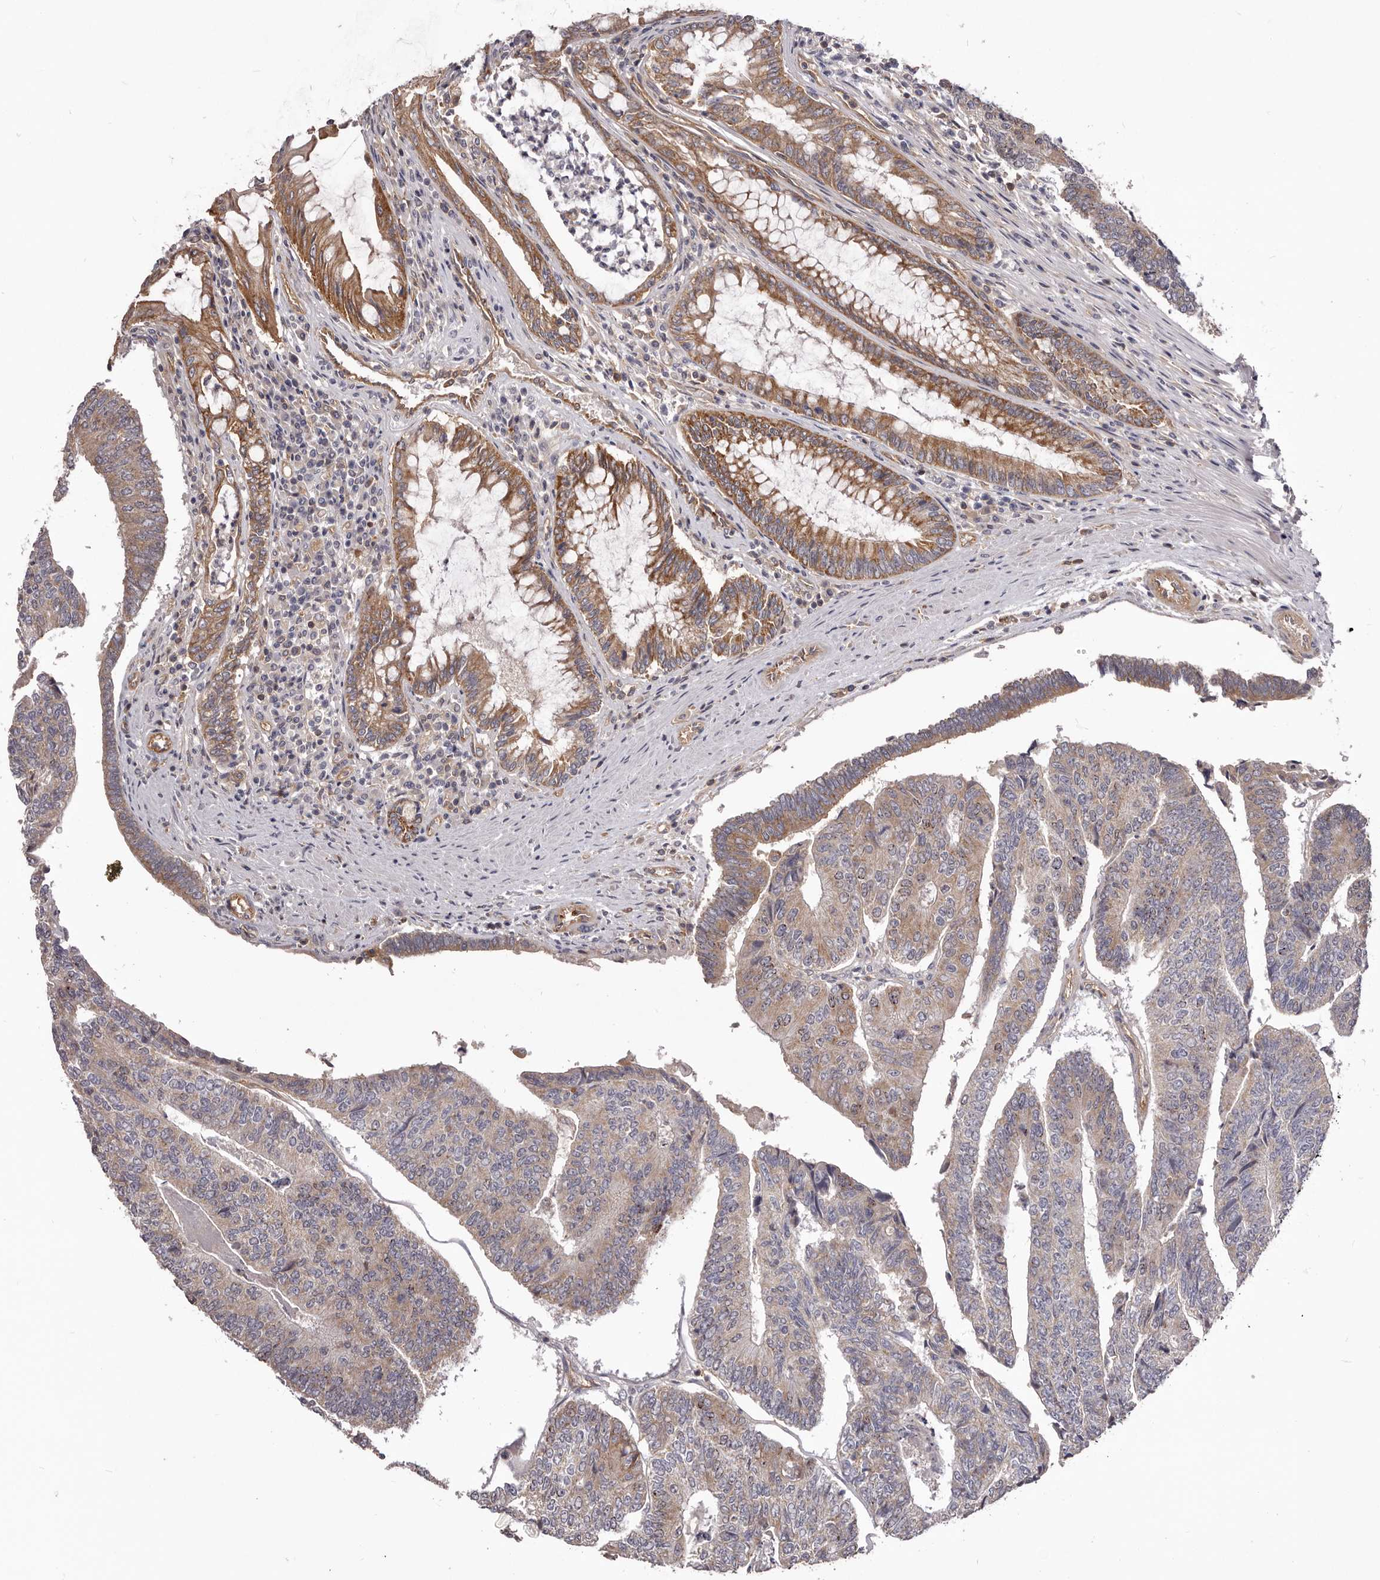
{"staining": {"intensity": "weak", "quantity": ">75%", "location": "cytoplasmic/membranous"}, "tissue": "colorectal cancer", "cell_type": "Tumor cells", "image_type": "cancer", "snomed": [{"axis": "morphology", "description": "Adenocarcinoma, NOS"}, {"axis": "topography", "description": "Colon"}], "caption": "Immunohistochemical staining of human adenocarcinoma (colorectal) displays weak cytoplasmic/membranous protein expression in approximately >75% of tumor cells.", "gene": "DMRT2", "patient": {"sex": "female", "age": 67}}